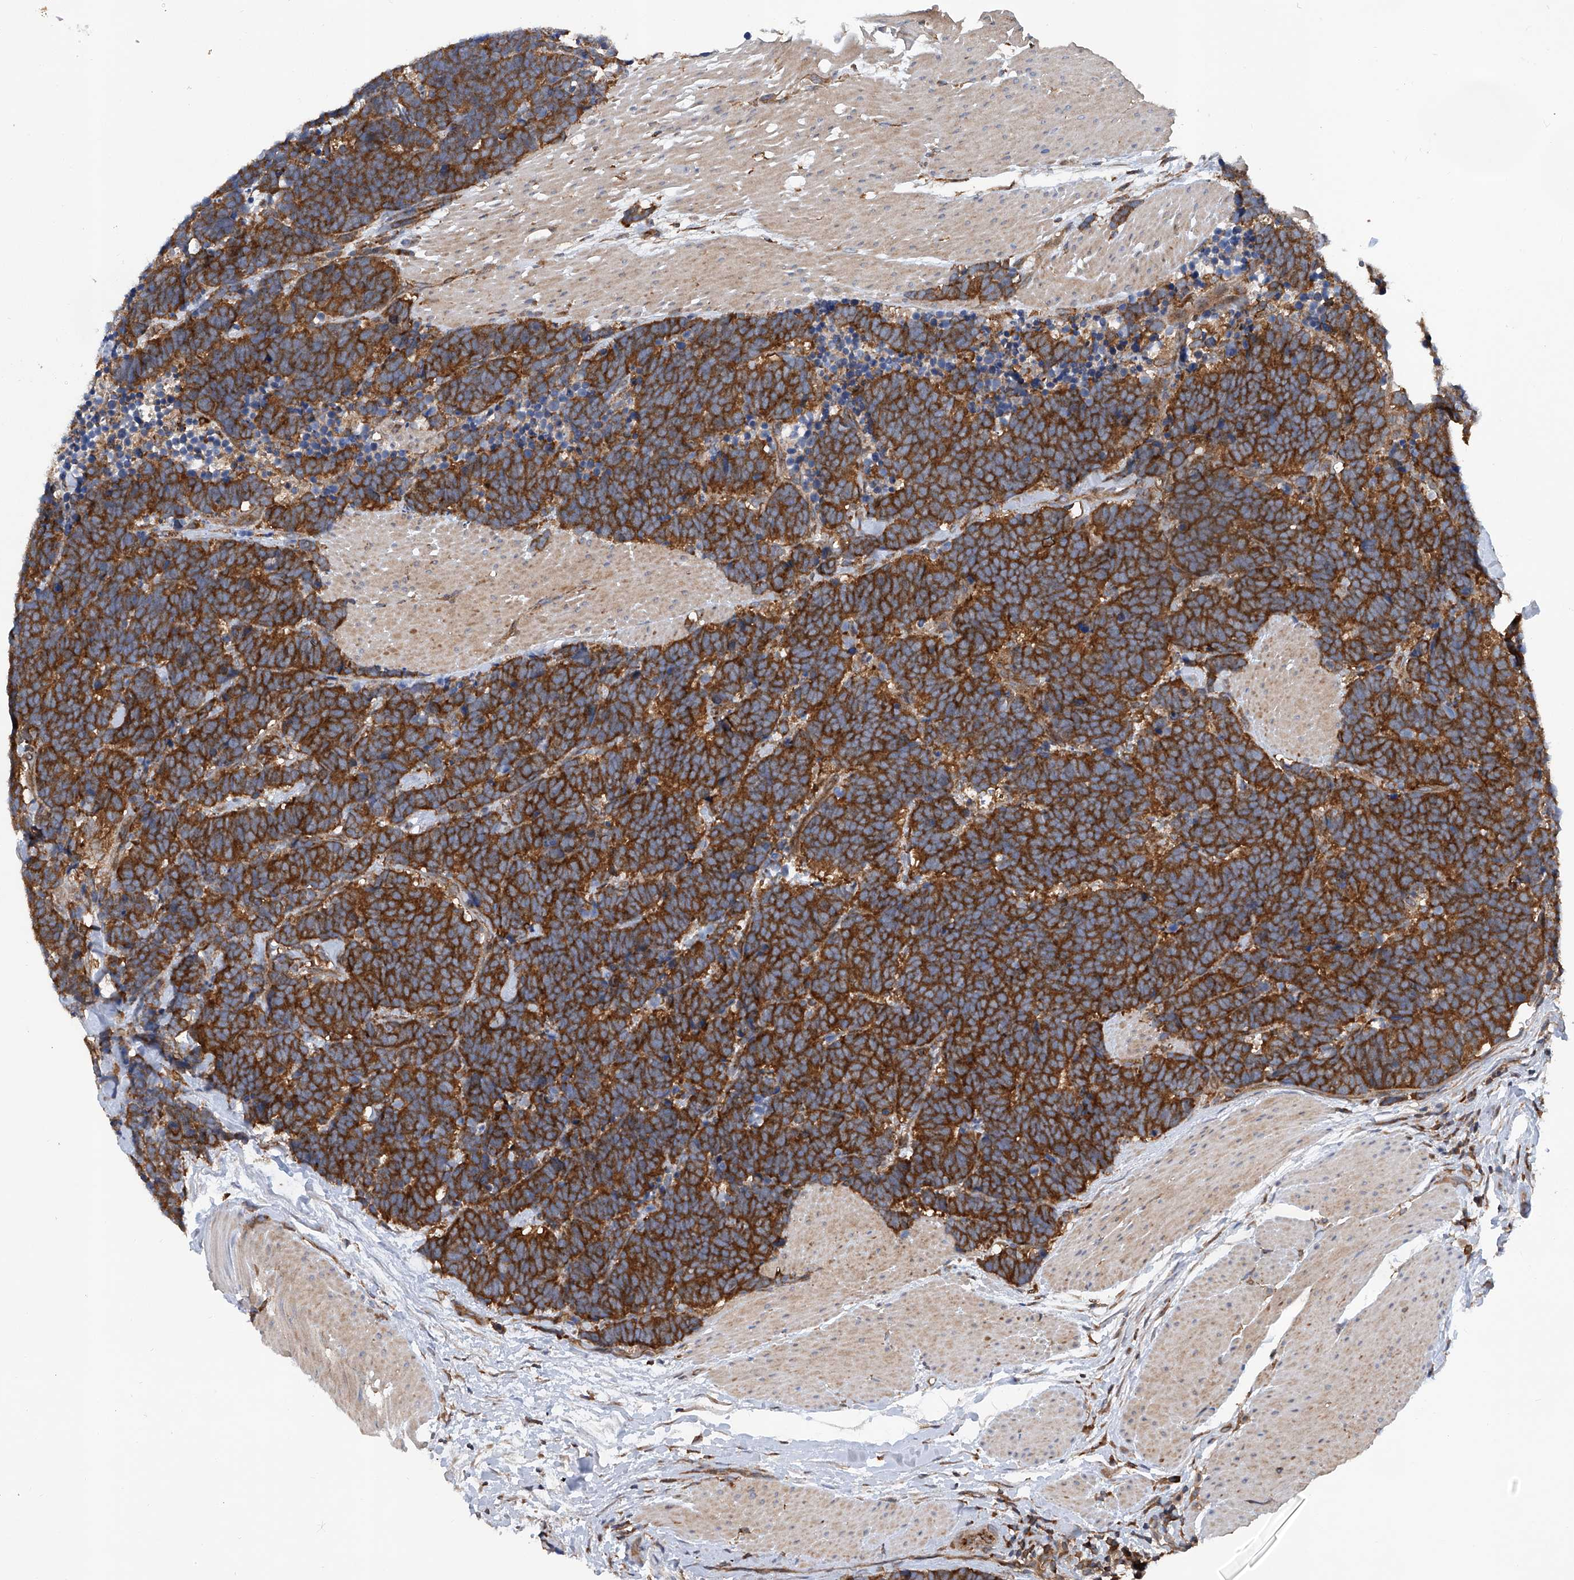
{"staining": {"intensity": "strong", "quantity": ">75%", "location": "cytoplasmic/membranous"}, "tissue": "carcinoid", "cell_type": "Tumor cells", "image_type": "cancer", "snomed": [{"axis": "morphology", "description": "Carcinoma, NOS"}, {"axis": "morphology", "description": "Carcinoid, malignant, NOS"}, {"axis": "topography", "description": "Urinary bladder"}], "caption": "The histopathology image exhibits a brown stain indicating the presence of a protein in the cytoplasmic/membranous of tumor cells in carcinoid.", "gene": "SMAP1", "patient": {"sex": "male", "age": 57}}